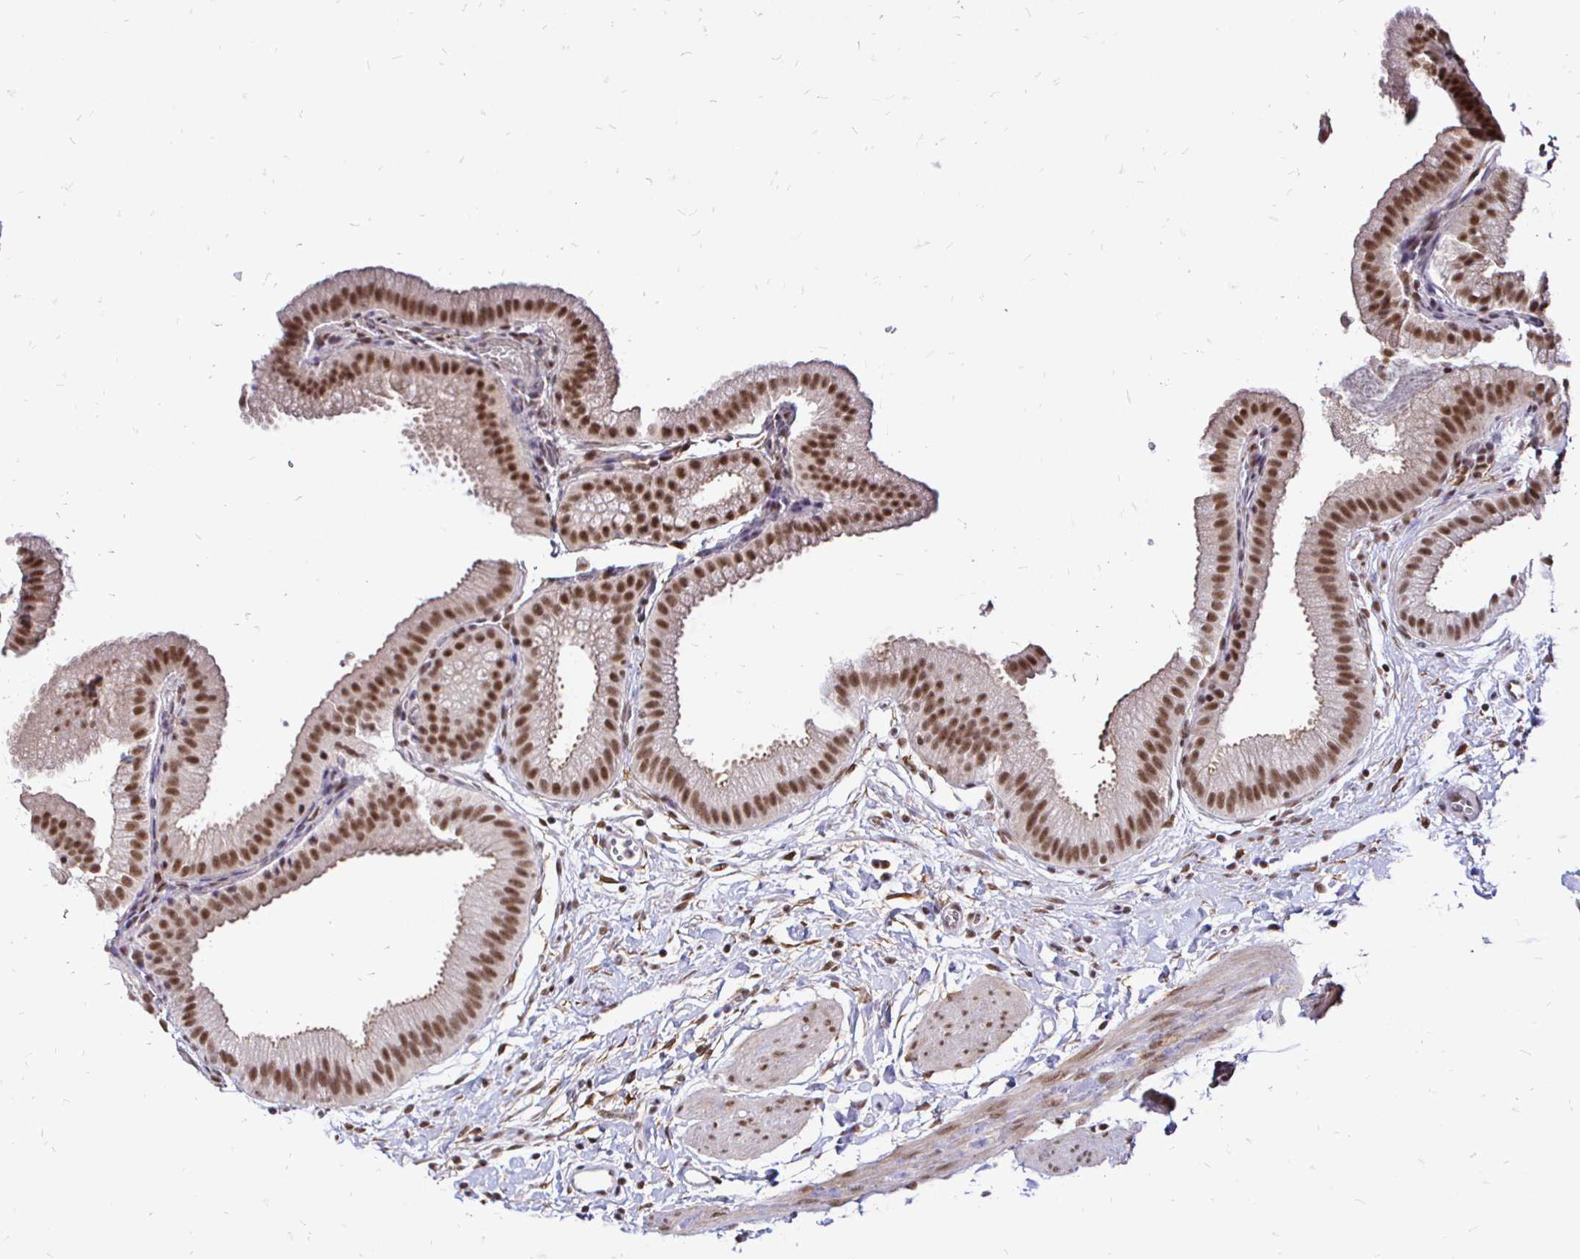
{"staining": {"intensity": "moderate", "quantity": ">75%", "location": "nuclear"}, "tissue": "gallbladder", "cell_type": "Glandular cells", "image_type": "normal", "snomed": [{"axis": "morphology", "description": "Normal tissue, NOS"}, {"axis": "topography", "description": "Gallbladder"}], "caption": "Immunohistochemical staining of normal gallbladder demonstrates medium levels of moderate nuclear staining in approximately >75% of glandular cells. (DAB IHC with brightfield microscopy, high magnification).", "gene": "SIN3A", "patient": {"sex": "female", "age": 63}}